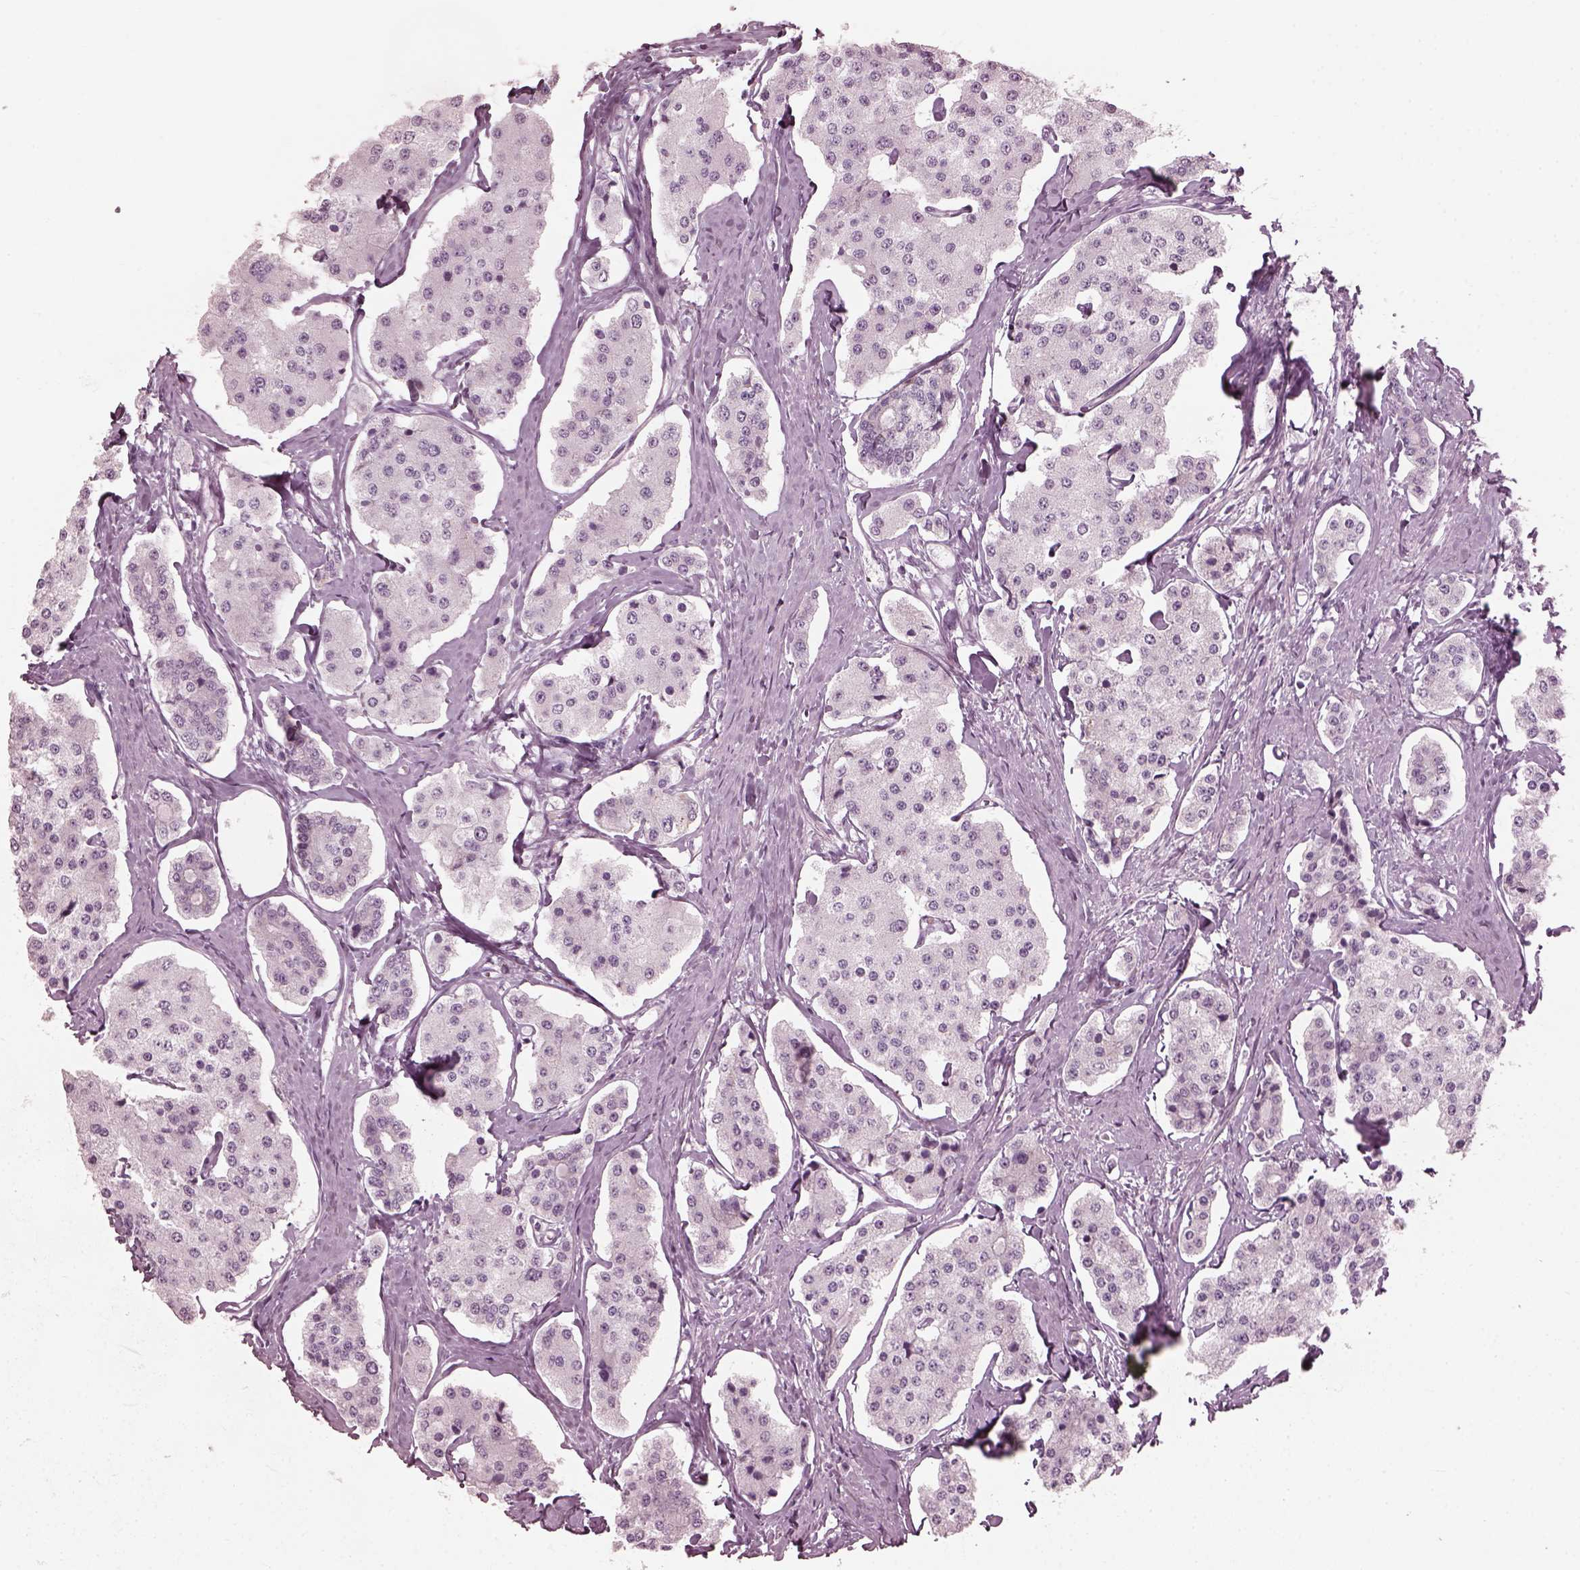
{"staining": {"intensity": "negative", "quantity": "none", "location": "none"}, "tissue": "carcinoid", "cell_type": "Tumor cells", "image_type": "cancer", "snomed": [{"axis": "morphology", "description": "Carcinoid, malignant, NOS"}, {"axis": "topography", "description": "Small intestine"}], "caption": "The photomicrograph displays no staining of tumor cells in carcinoid.", "gene": "SAXO2", "patient": {"sex": "female", "age": 65}}